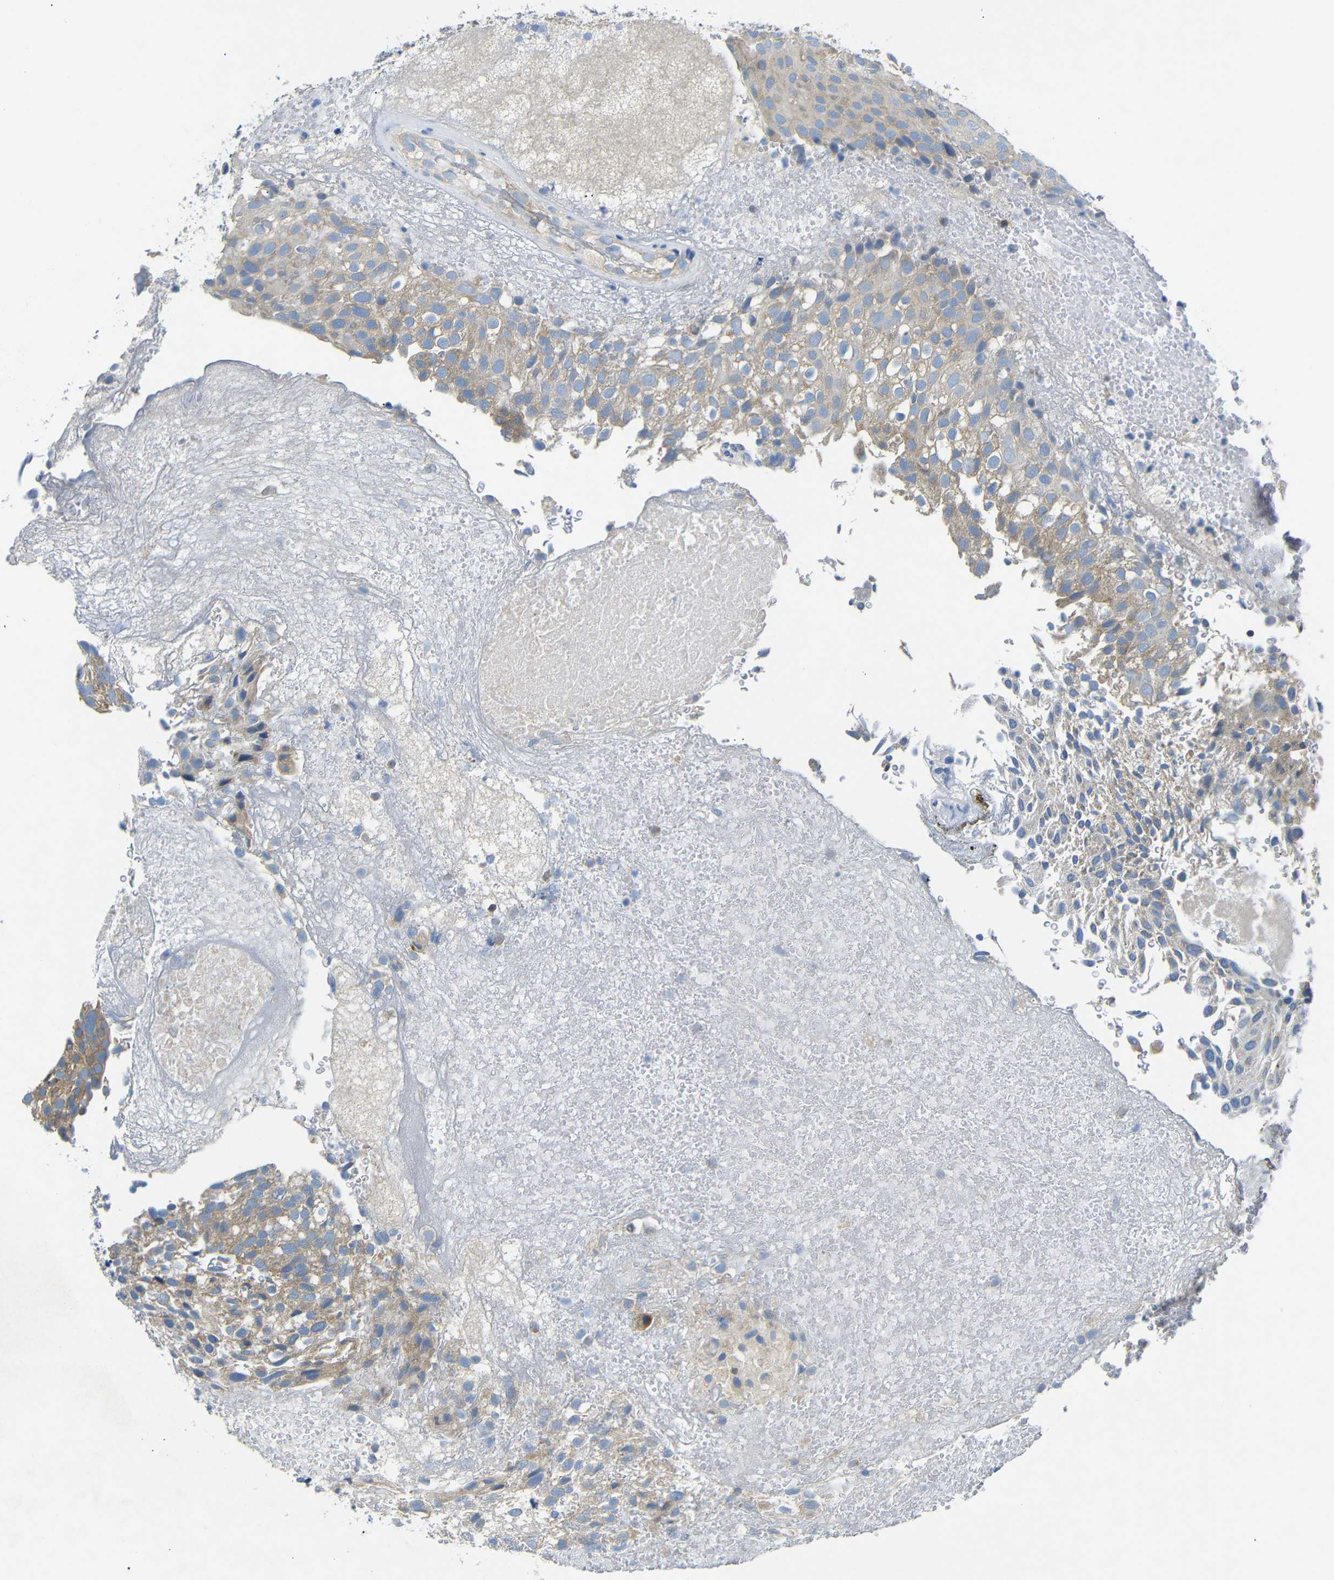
{"staining": {"intensity": "moderate", "quantity": ">75%", "location": "cytoplasmic/membranous"}, "tissue": "urothelial cancer", "cell_type": "Tumor cells", "image_type": "cancer", "snomed": [{"axis": "morphology", "description": "Urothelial carcinoma, Low grade"}, {"axis": "topography", "description": "Urinary bladder"}], "caption": "About >75% of tumor cells in low-grade urothelial carcinoma display moderate cytoplasmic/membranous protein positivity as visualized by brown immunohistochemical staining.", "gene": "DCP1A", "patient": {"sex": "male", "age": 78}}